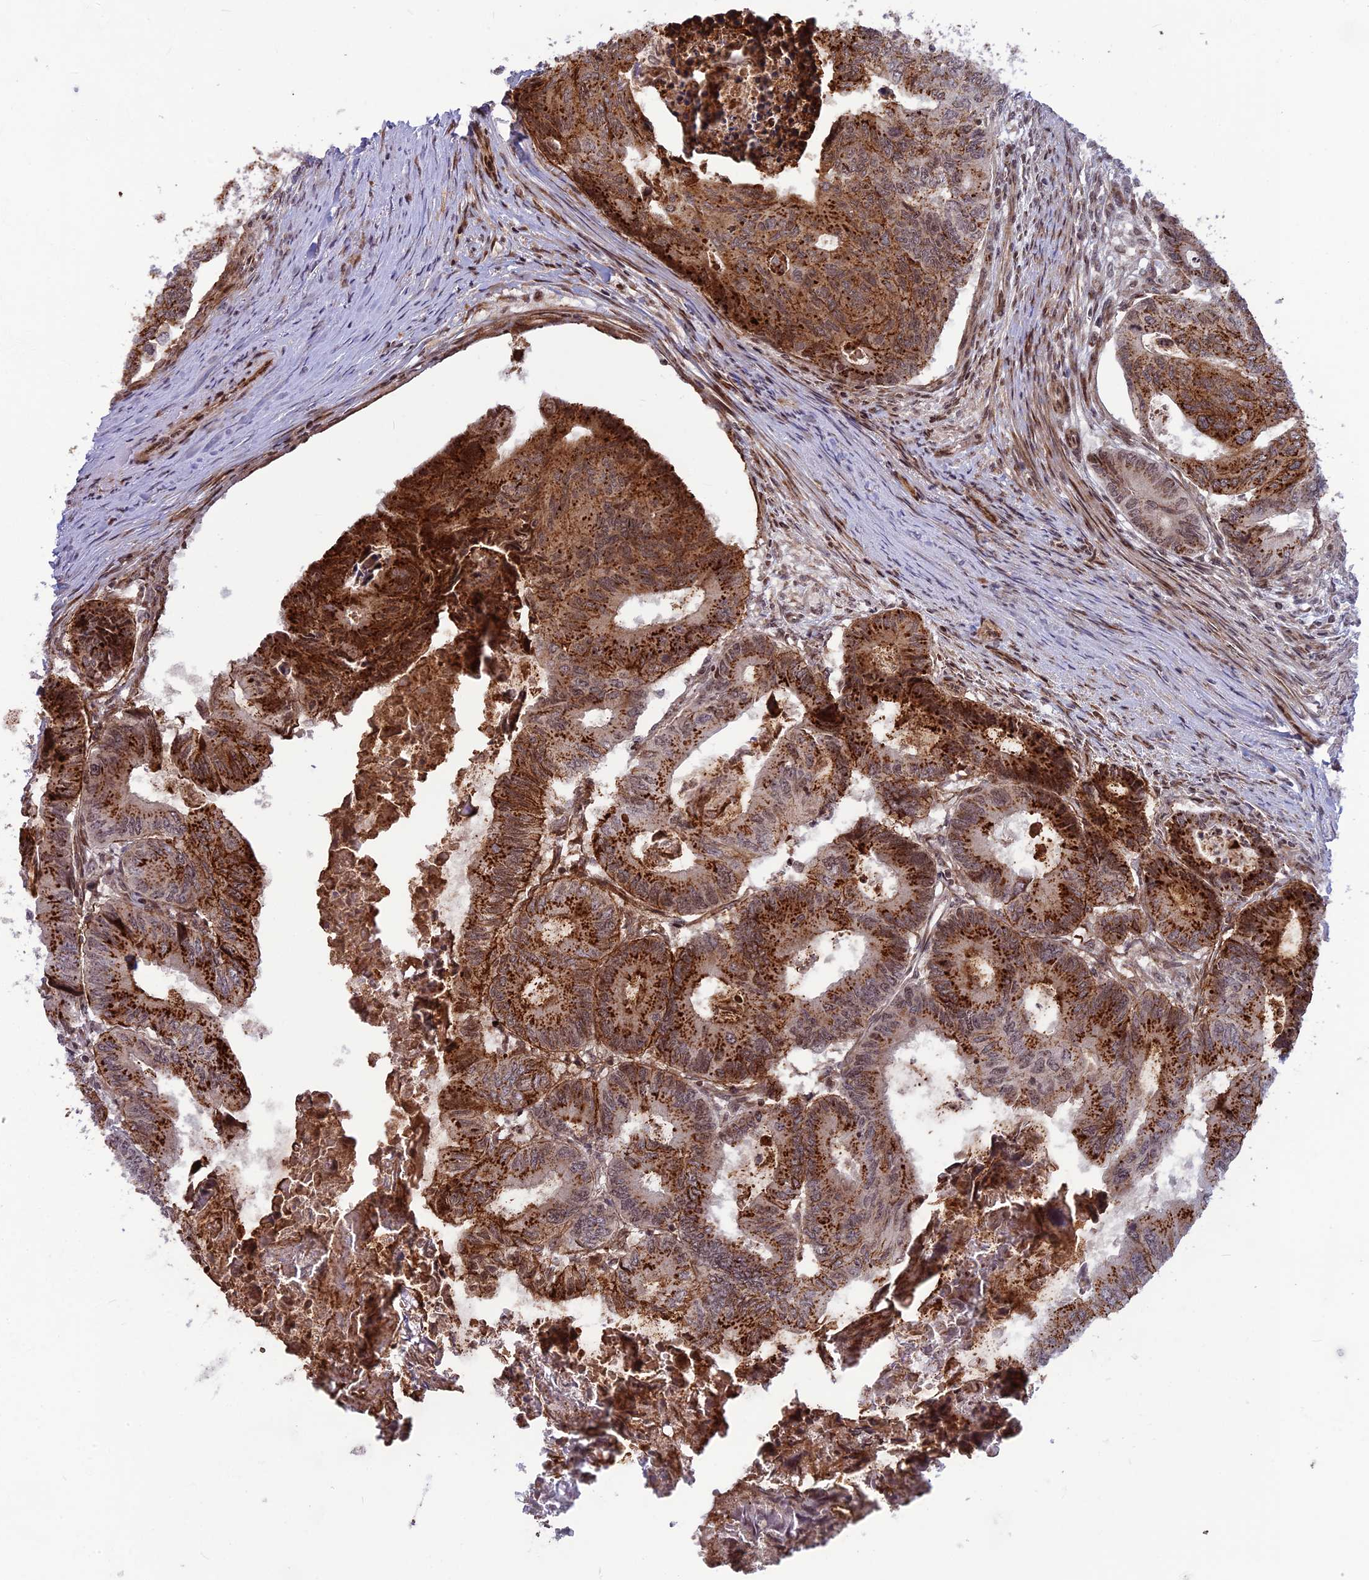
{"staining": {"intensity": "strong", "quantity": ">75%", "location": "cytoplasmic/membranous"}, "tissue": "colorectal cancer", "cell_type": "Tumor cells", "image_type": "cancer", "snomed": [{"axis": "morphology", "description": "Adenocarcinoma, NOS"}, {"axis": "topography", "description": "Colon"}], "caption": "Approximately >75% of tumor cells in human colorectal cancer display strong cytoplasmic/membranous protein expression as visualized by brown immunohistochemical staining.", "gene": "SMIM7", "patient": {"sex": "male", "age": 85}}